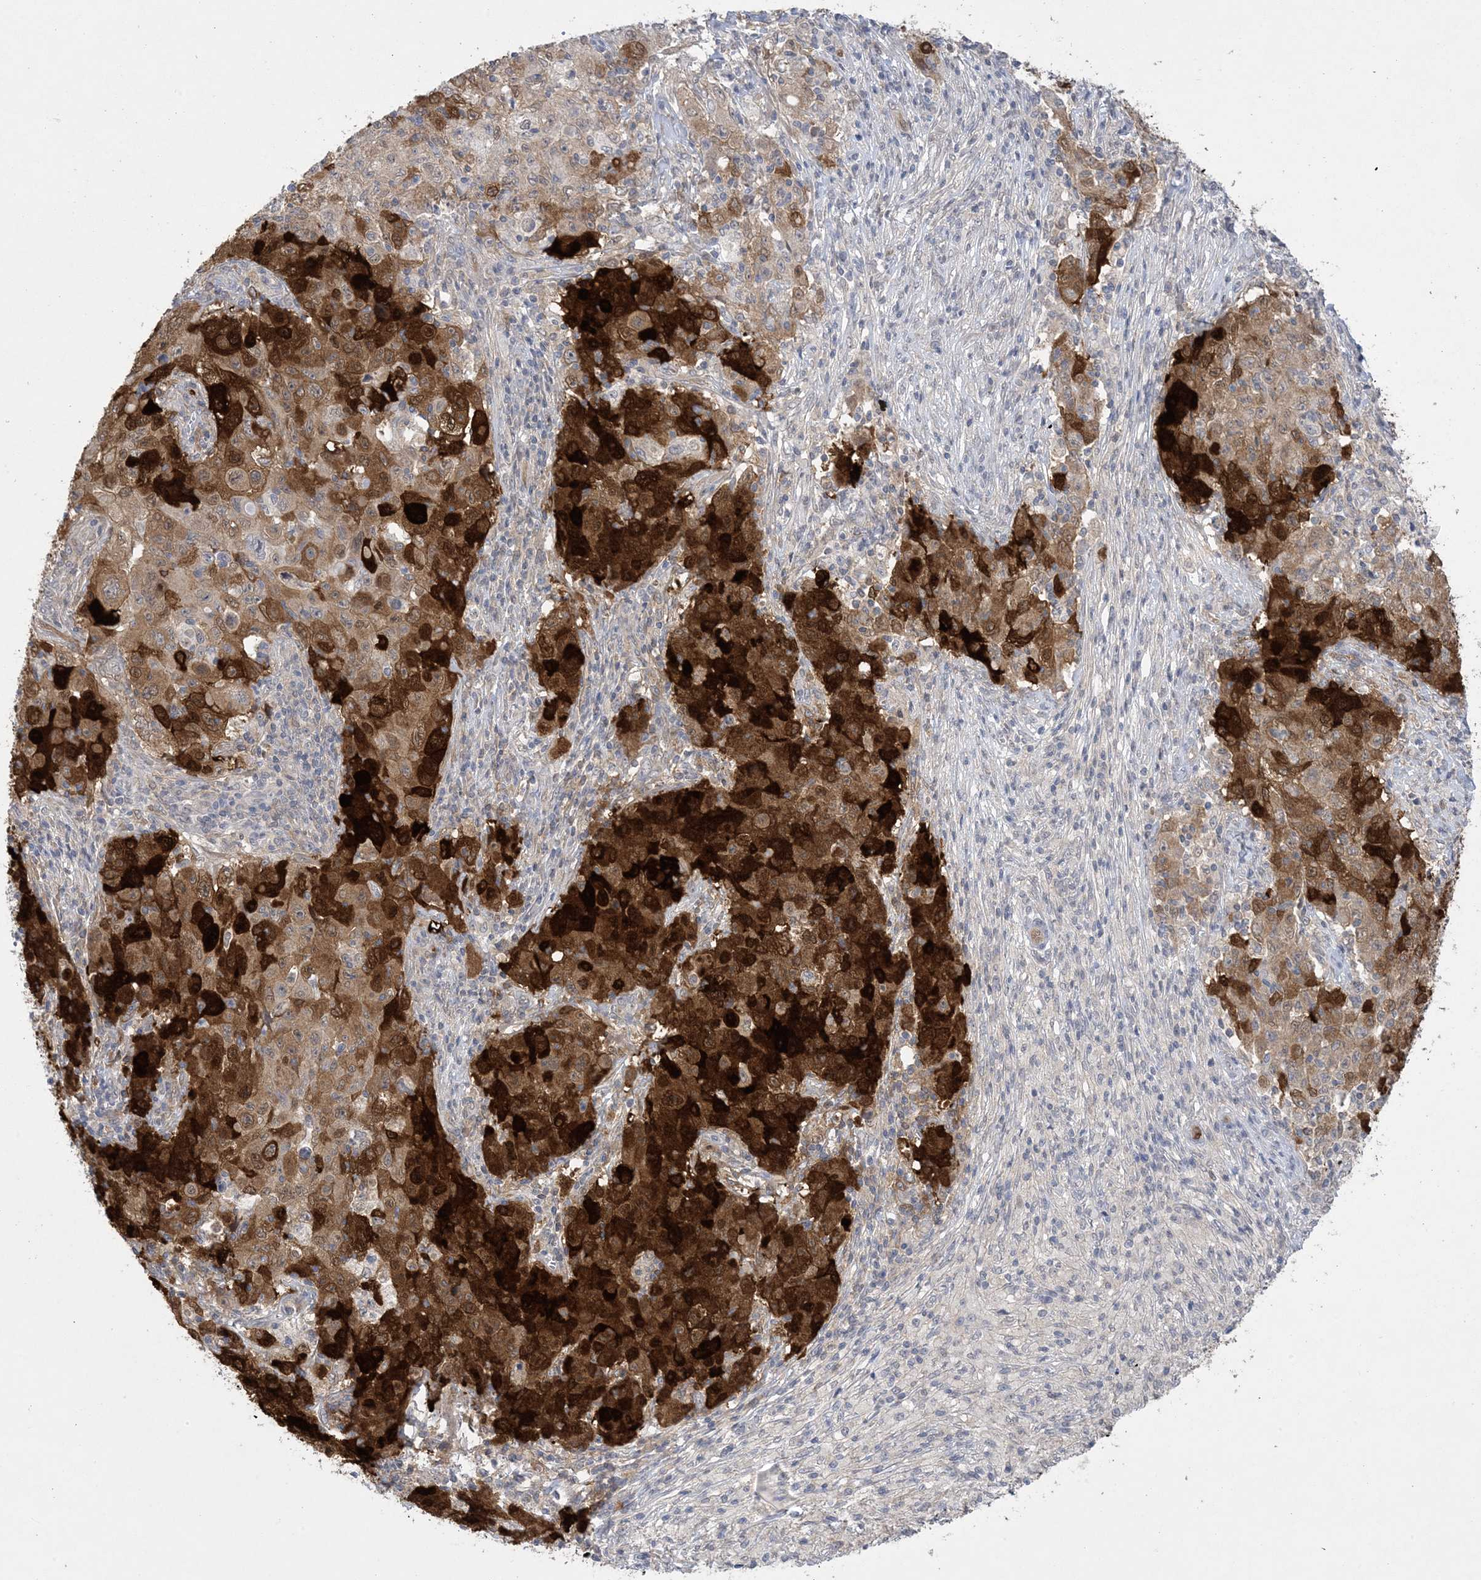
{"staining": {"intensity": "strong", "quantity": ">75%", "location": "cytoplasmic/membranous"}, "tissue": "ovarian cancer", "cell_type": "Tumor cells", "image_type": "cancer", "snomed": [{"axis": "morphology", "description": "Carcinoma, endometroid"}, {"axis": "topography", "description": "Ovary"}], "caption": "About >75% of tumor cells in ovarian endometroid carcinoma display strong cytoplasmic/membranous protein positivity as visualized by brown immunohistochemical staining.", "gene": "HMGCS1", "patient": {"sex": "female", "age": 42}}